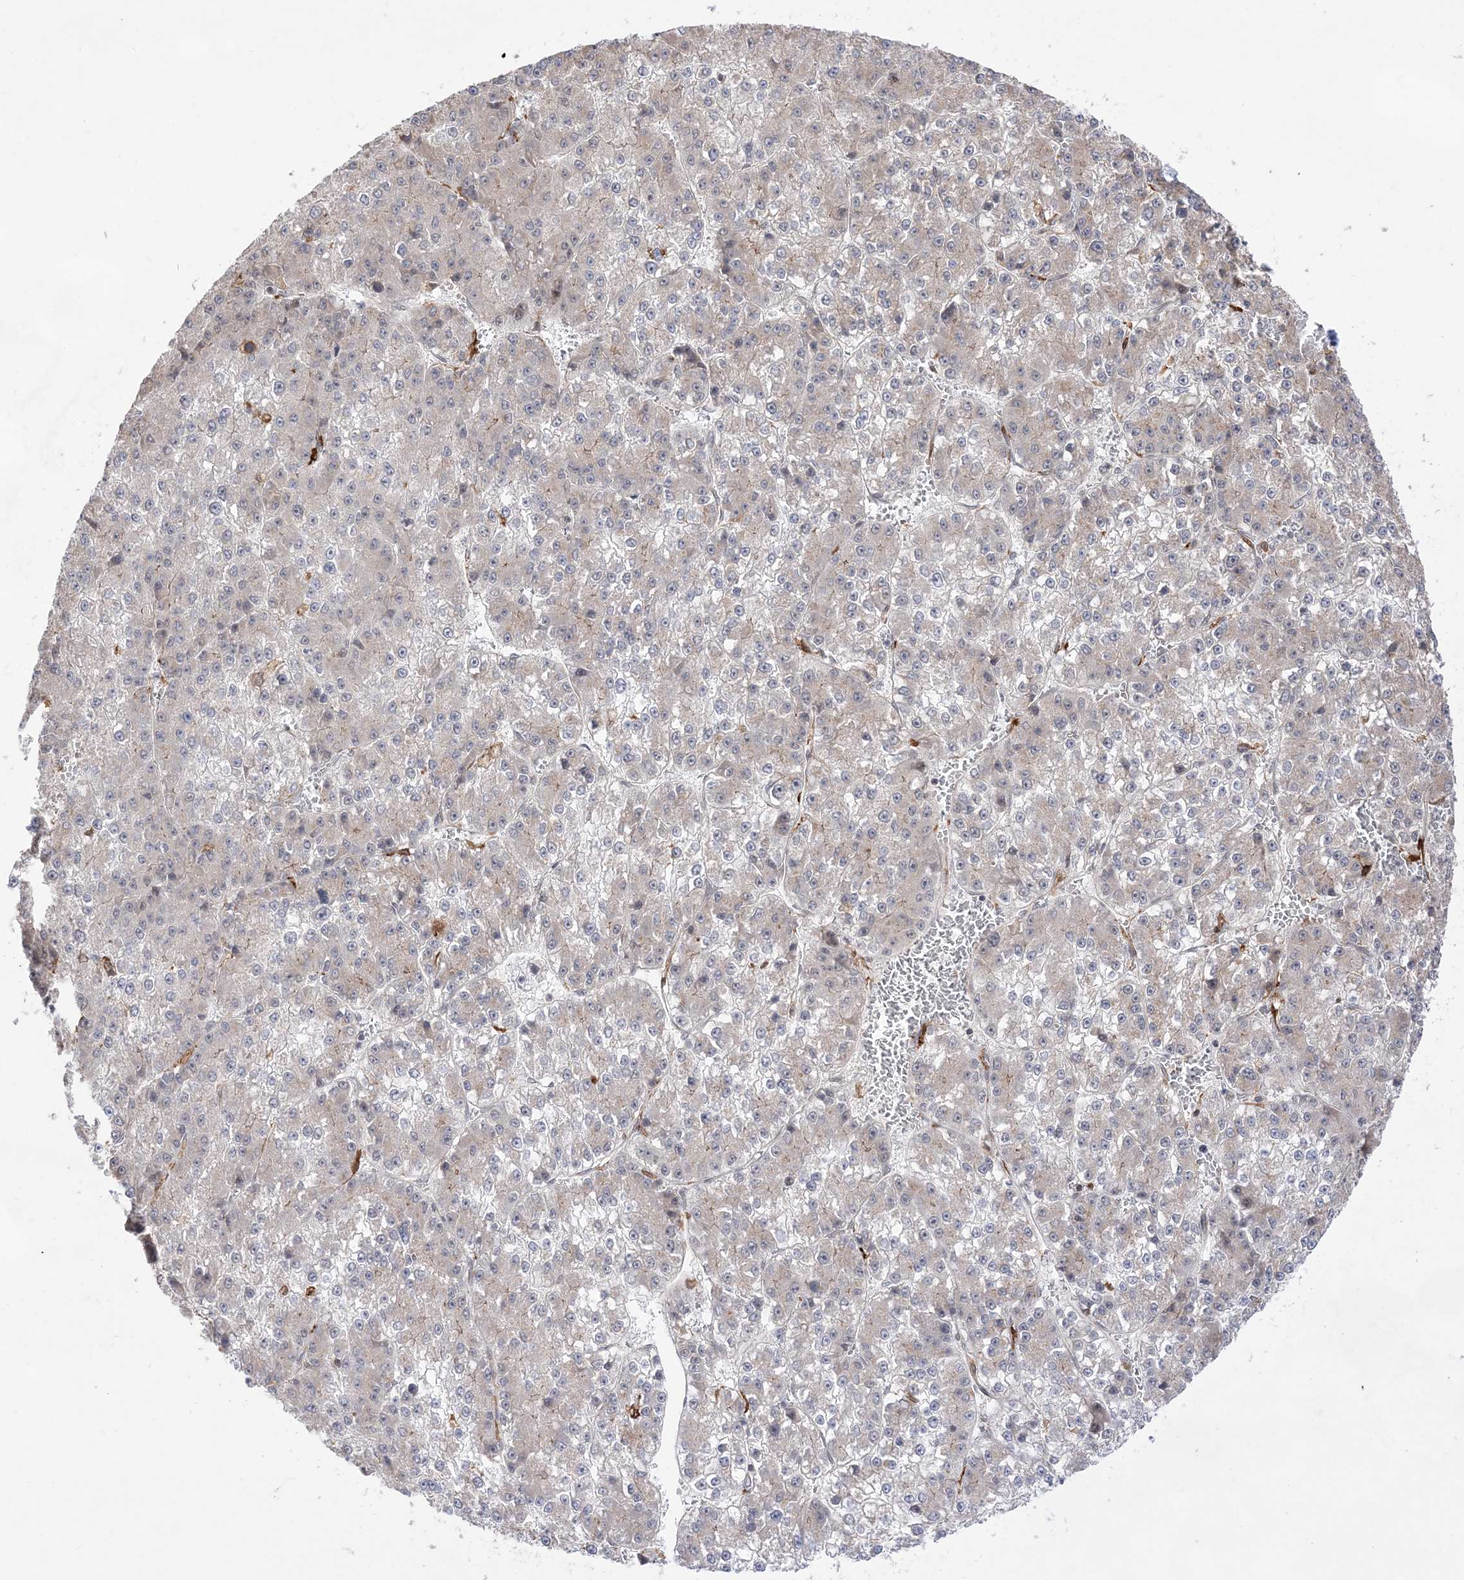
{"staining": {"intensity": "negative", "quantity": "none", "location": "none"}, "tissue": "liver cancer", "cell_type": "Tumor cells", "image_type": "cancer", "snomed": [{"axis": "morphology", "description": "Carcinoma, Hepatocellular, NOS"}, {"axis": "topography", "description": "Liver"}], "caption": "An image of liver cancer stained for a protein demonstrates no brown staining in tumor cells.", "gene": "ANAPC15", "patient": {"sex": "female", "age": 73}}